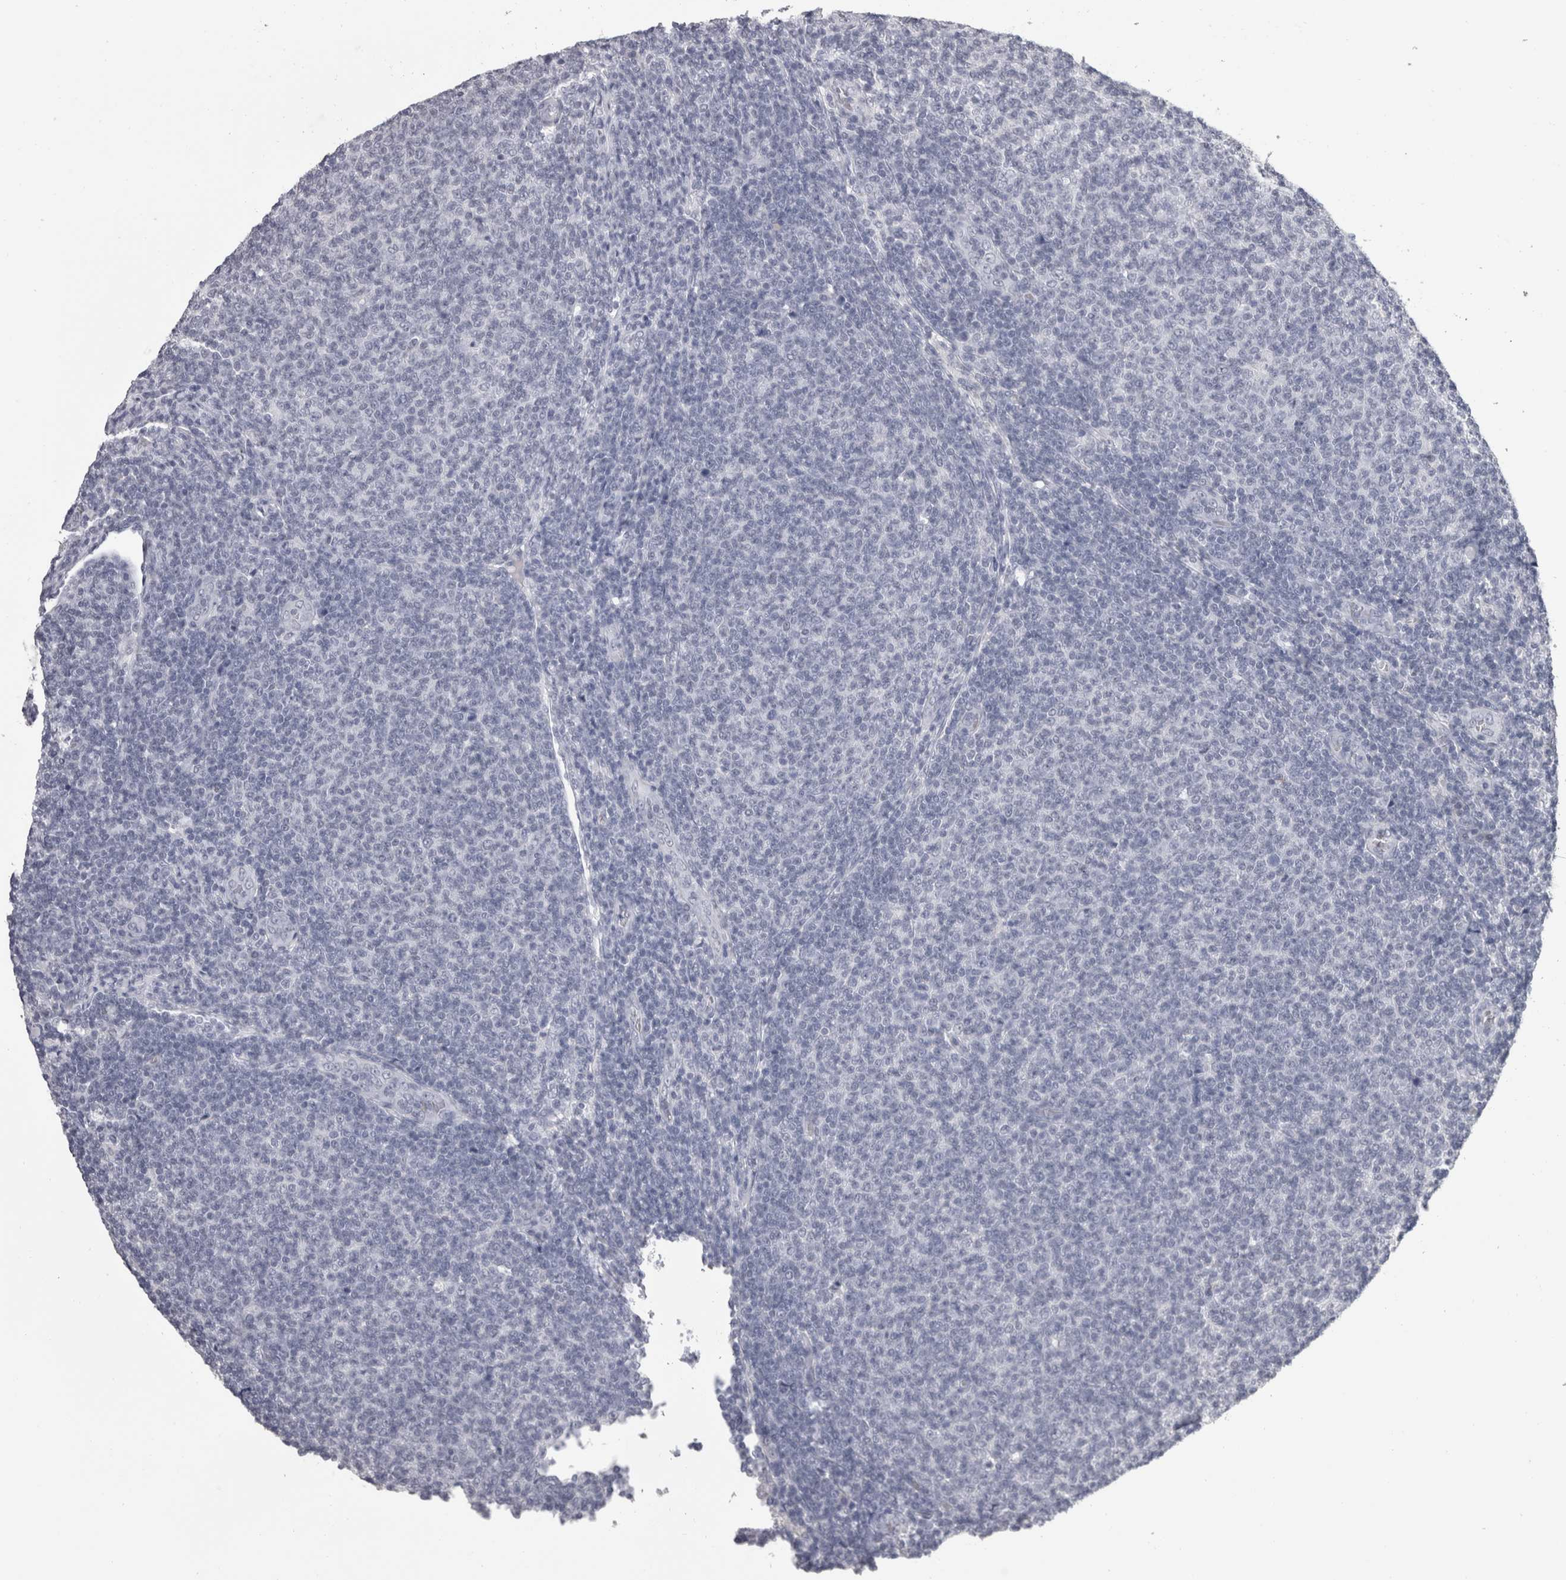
{"staining": {"intensity": "negative", "quantity": "none", "location": "none"}, "tissue": "lymphoma", "cell_type": "Tumor cells", "image_type": "cancer", "snomed": [{"axis": "morphology", "description": "Malignant lymphoma, non-Hodgkin's type, Low grade"}, {"axis": "topography", "description": "Lymph node"}], "caption": "This photomicrograph is of lymphoma stained with immunohistochemistry to label a protein in brown with the nuclei are counter-stained blue. There is no expression in tumor cells. (Brightfield microscopy of DAB (3,3'-diaminobenzidine) immunohistochemistry at high magnification).", "gene": "DDX17", "patient": {"sex": "male", "age": 66}}